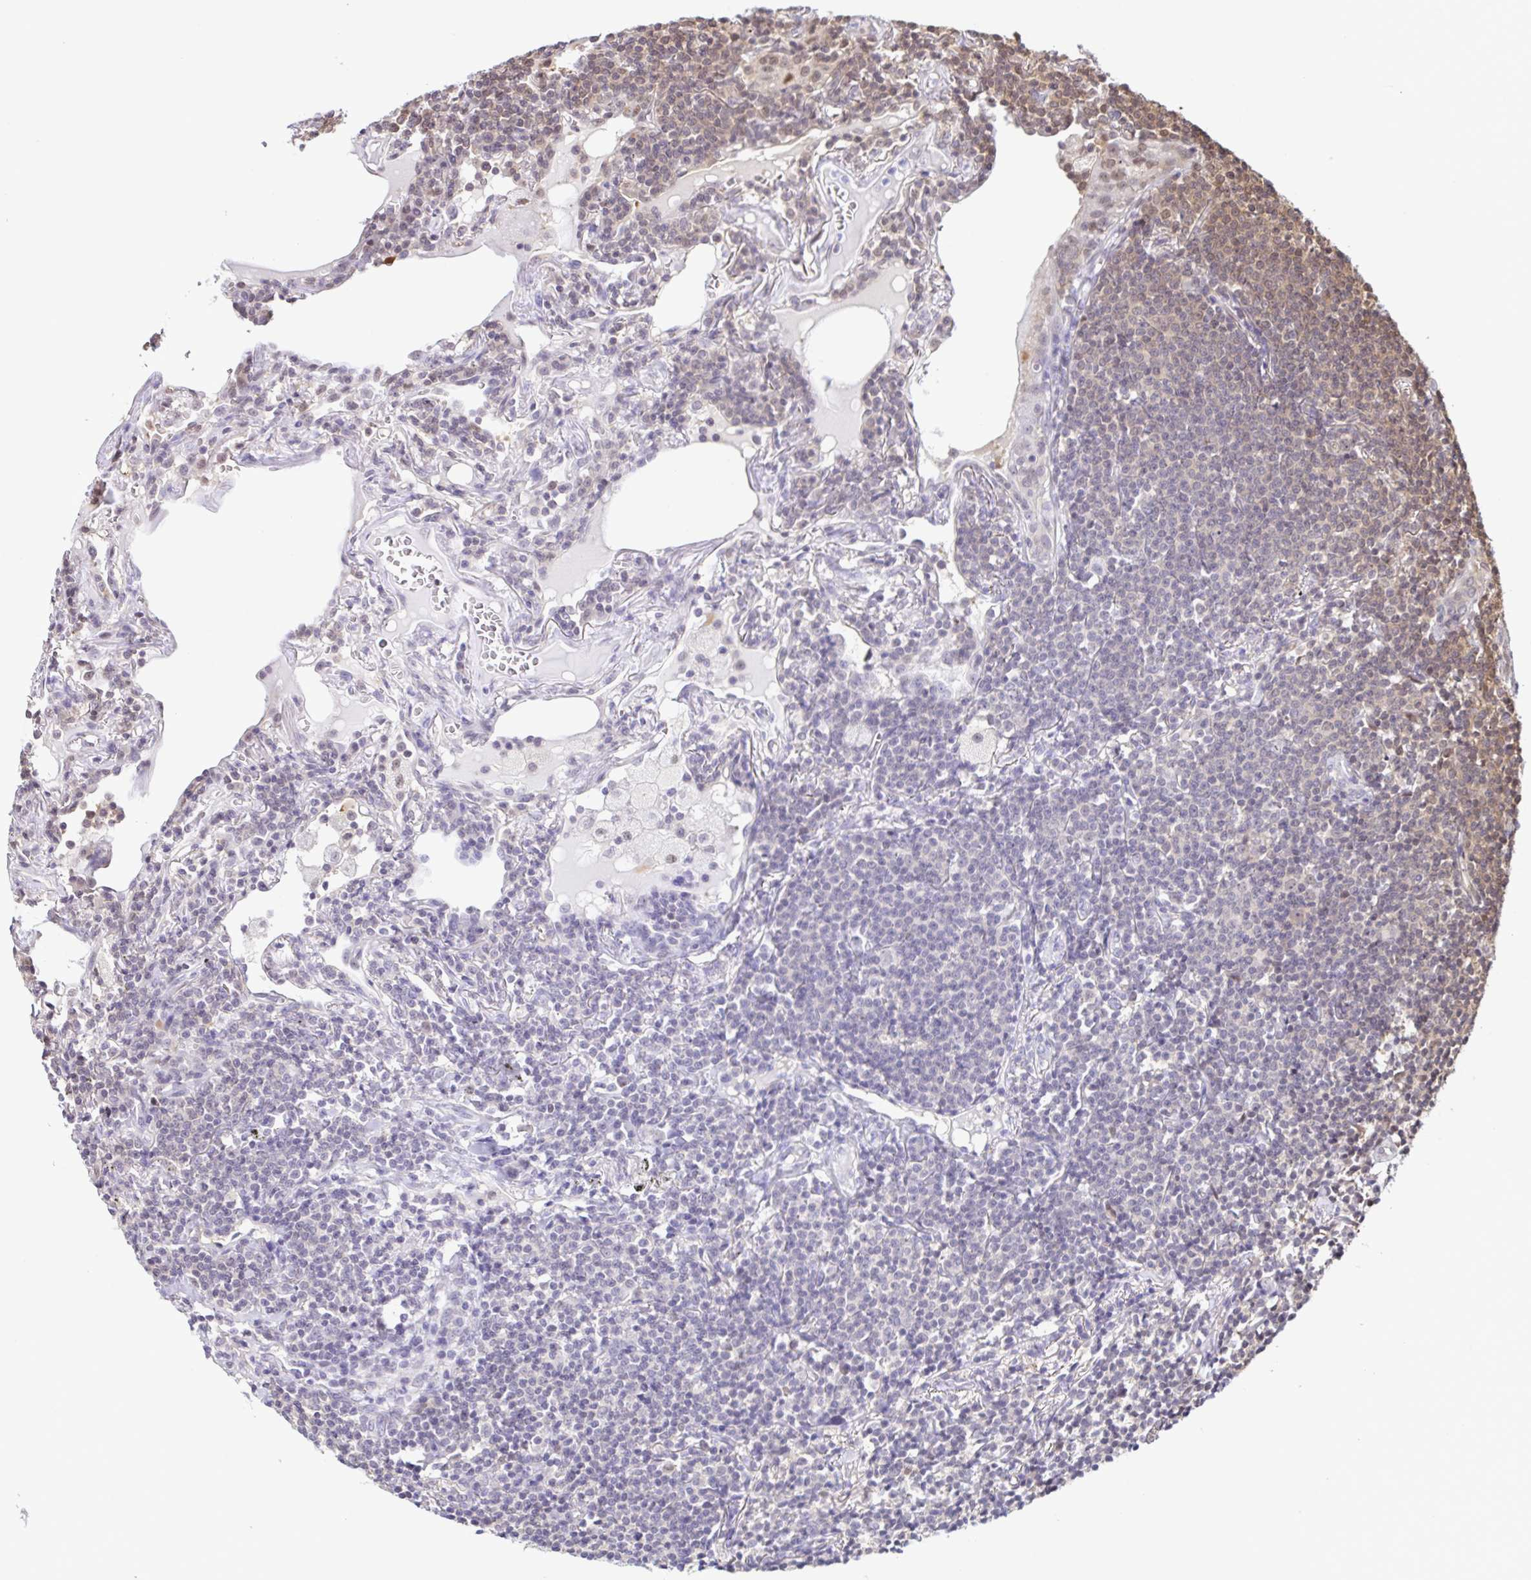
{"staining": {"intensity": "negative", "quantity": "none", "location": "none"}, "tissue": "lymphoma", "cell_type": "Tumor cells", "image_type": "cancer", "snomed": [{"axis": "morphology", "description": "Malignant lymphoma, non-Hodgkin's type, Low grade"}, {"axis": "topography", "description": "Lung"}], "caption": "This photomicrograph is of lymphoma stained with IHC to label a protein in brown with the nuclei are counter-stained blue. There is no positivity in tumor cells.", "gene": "PSMB9", "patient": {"sex": "female", "age": 71}}